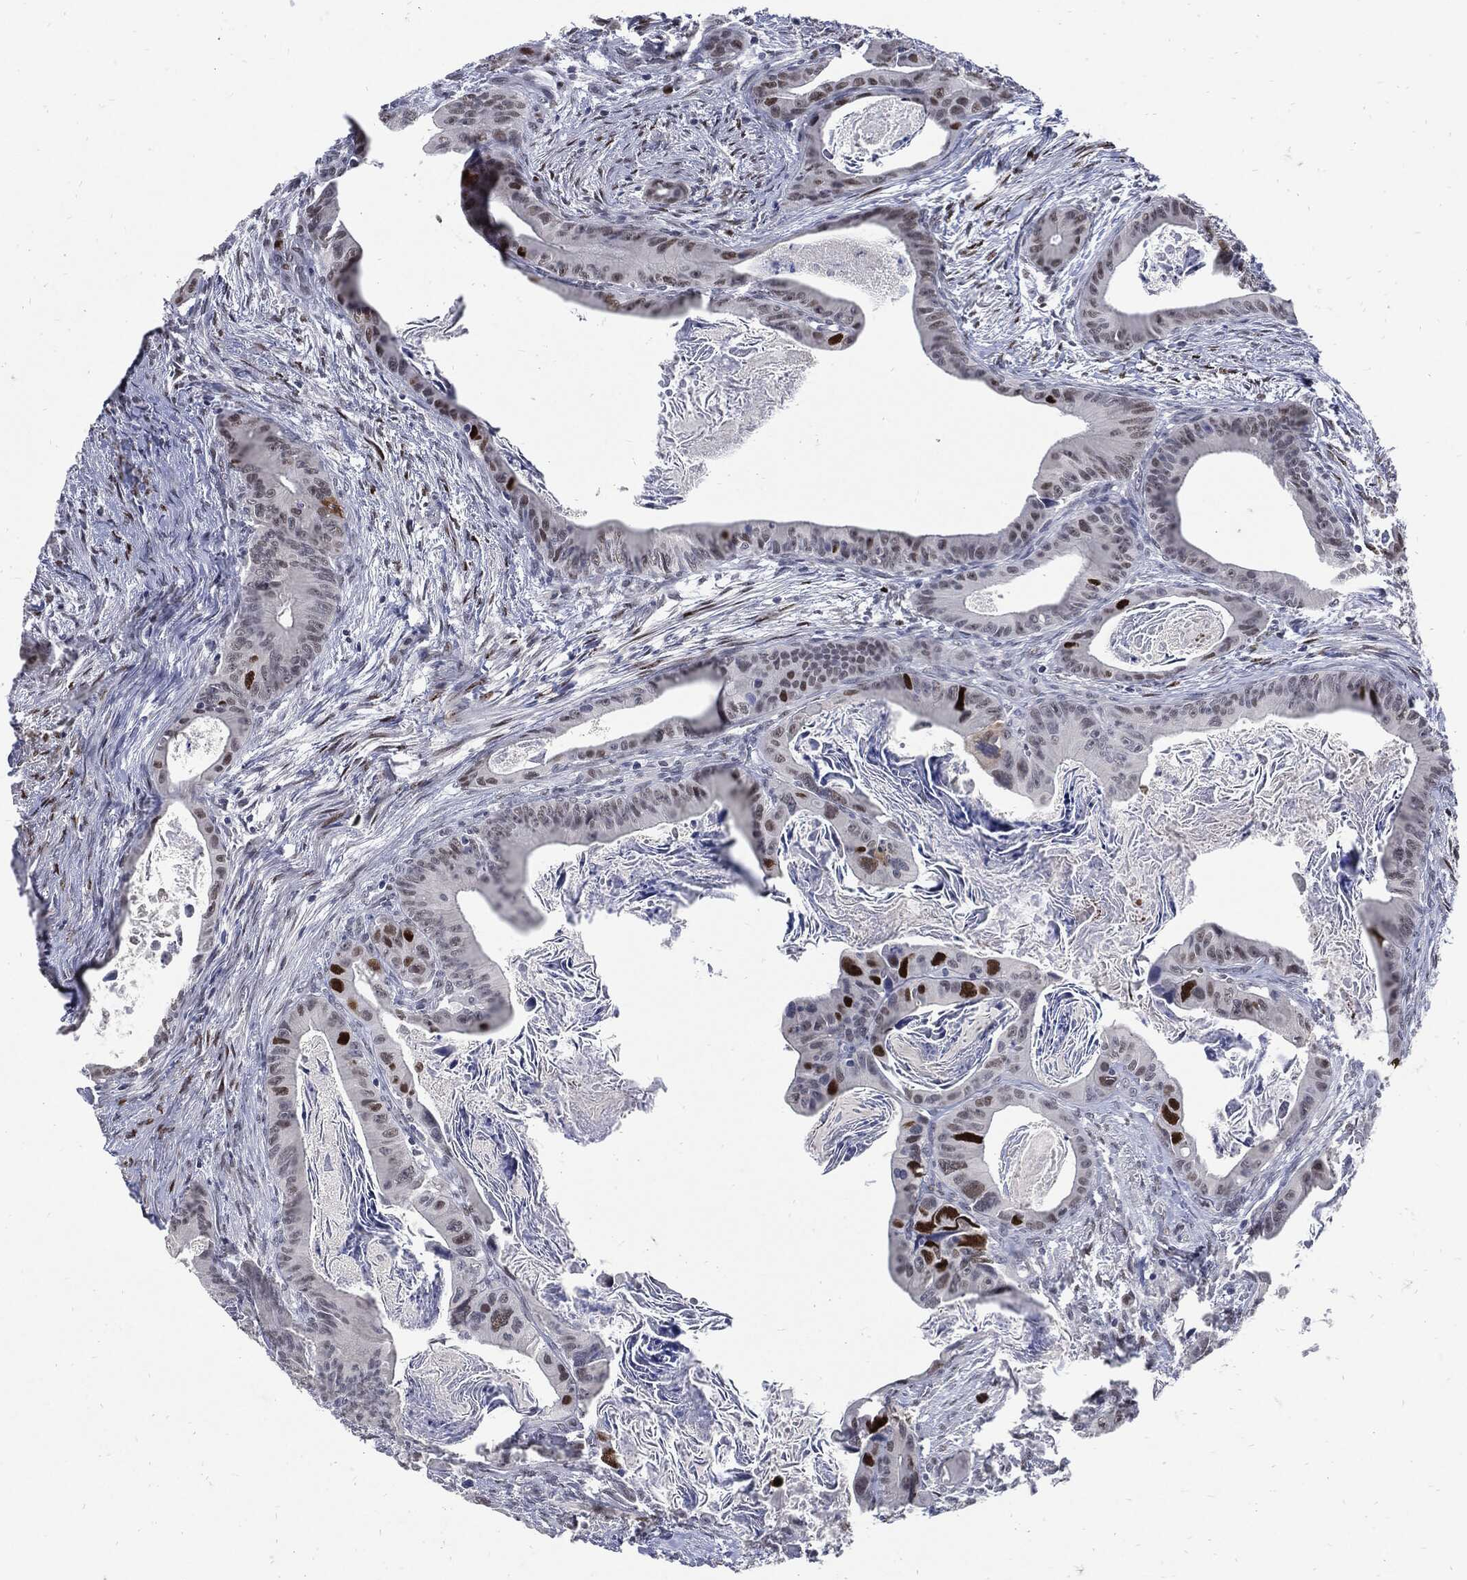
{"staining": {"intensity": "strong", "quantity": "<25%", "location": "nuclear"}, "tissue": "colorectal cancer", "cell_type": "Tumor cells", "image_type": "cancer", "snomed": [{"axis": "morphology", "description": "Adenocarcinoma, NOS"}, {"axis": "topography", "description": "Rectum"}], "caption": "Human colorectal cancer (adenocarcinoma) stained with a protein marker shows strong staining in tumor cells.", "gene": "NBN", "patient": {"sex": "male", "age": 64}}